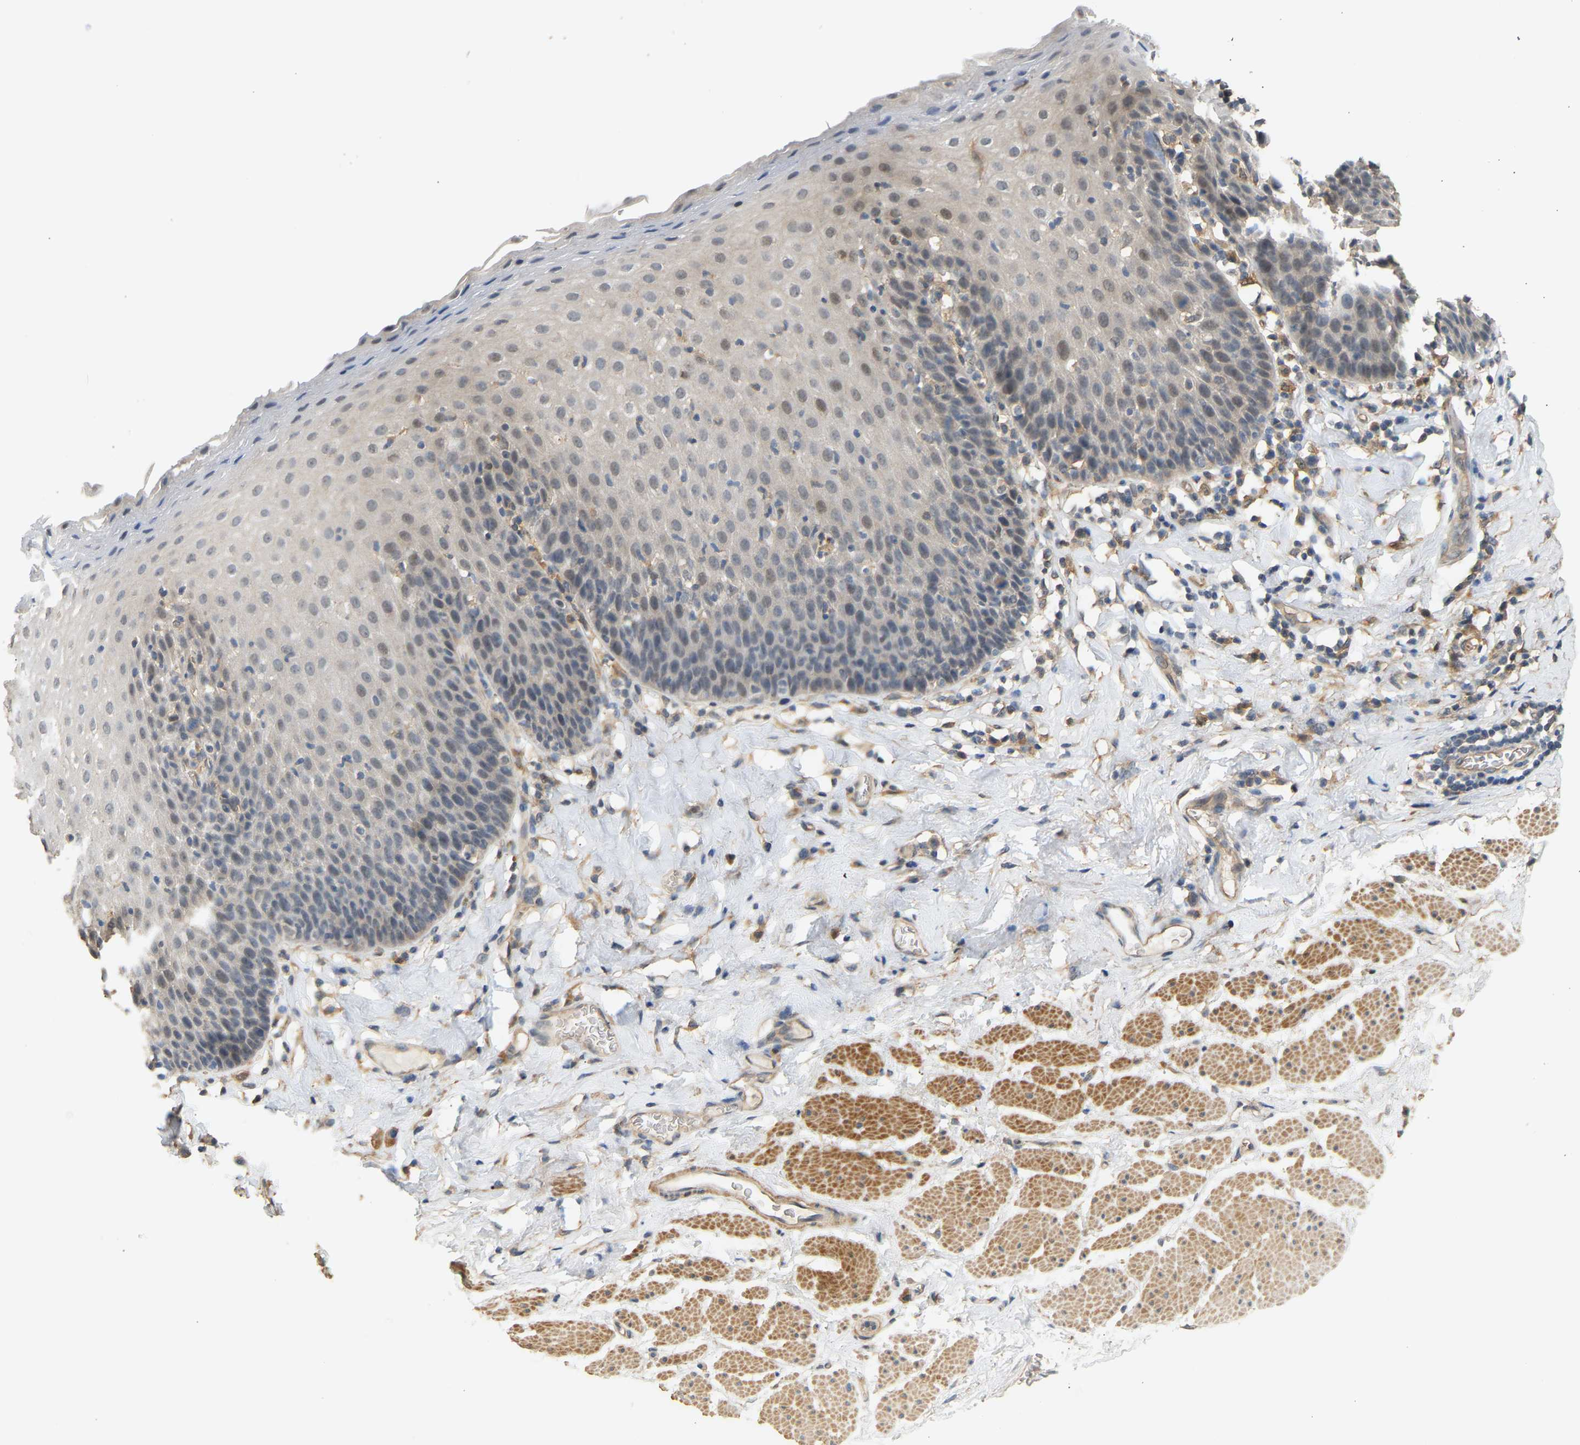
{"staining": {"intensity": "weak", "quantity": "<25%", "location": "nuclear"}, "tissue": "esophagus", "cell_type": "Squamous epithelial cells", "image_type": "normal", "snomed": [{"axis": "morphology", "description": "Normal tissue, NOS"}, {"axis": "topography", "description": "Esophagus"}], "caption": "High magnification brightfield microscopy of normal esophagus stained with DAB (3,3'-diaminobenzidine) (brown) and counterstained with hematoxylin (blue): squamous epithelial cells show no significant staining. (Brightfield microscopy of DAB (3,3'-diaminobenzidine) immunohistochemistry (IHC) at high magnification).", "gene": "RGL1", "patient": {"sex": "female", "age": 61}}